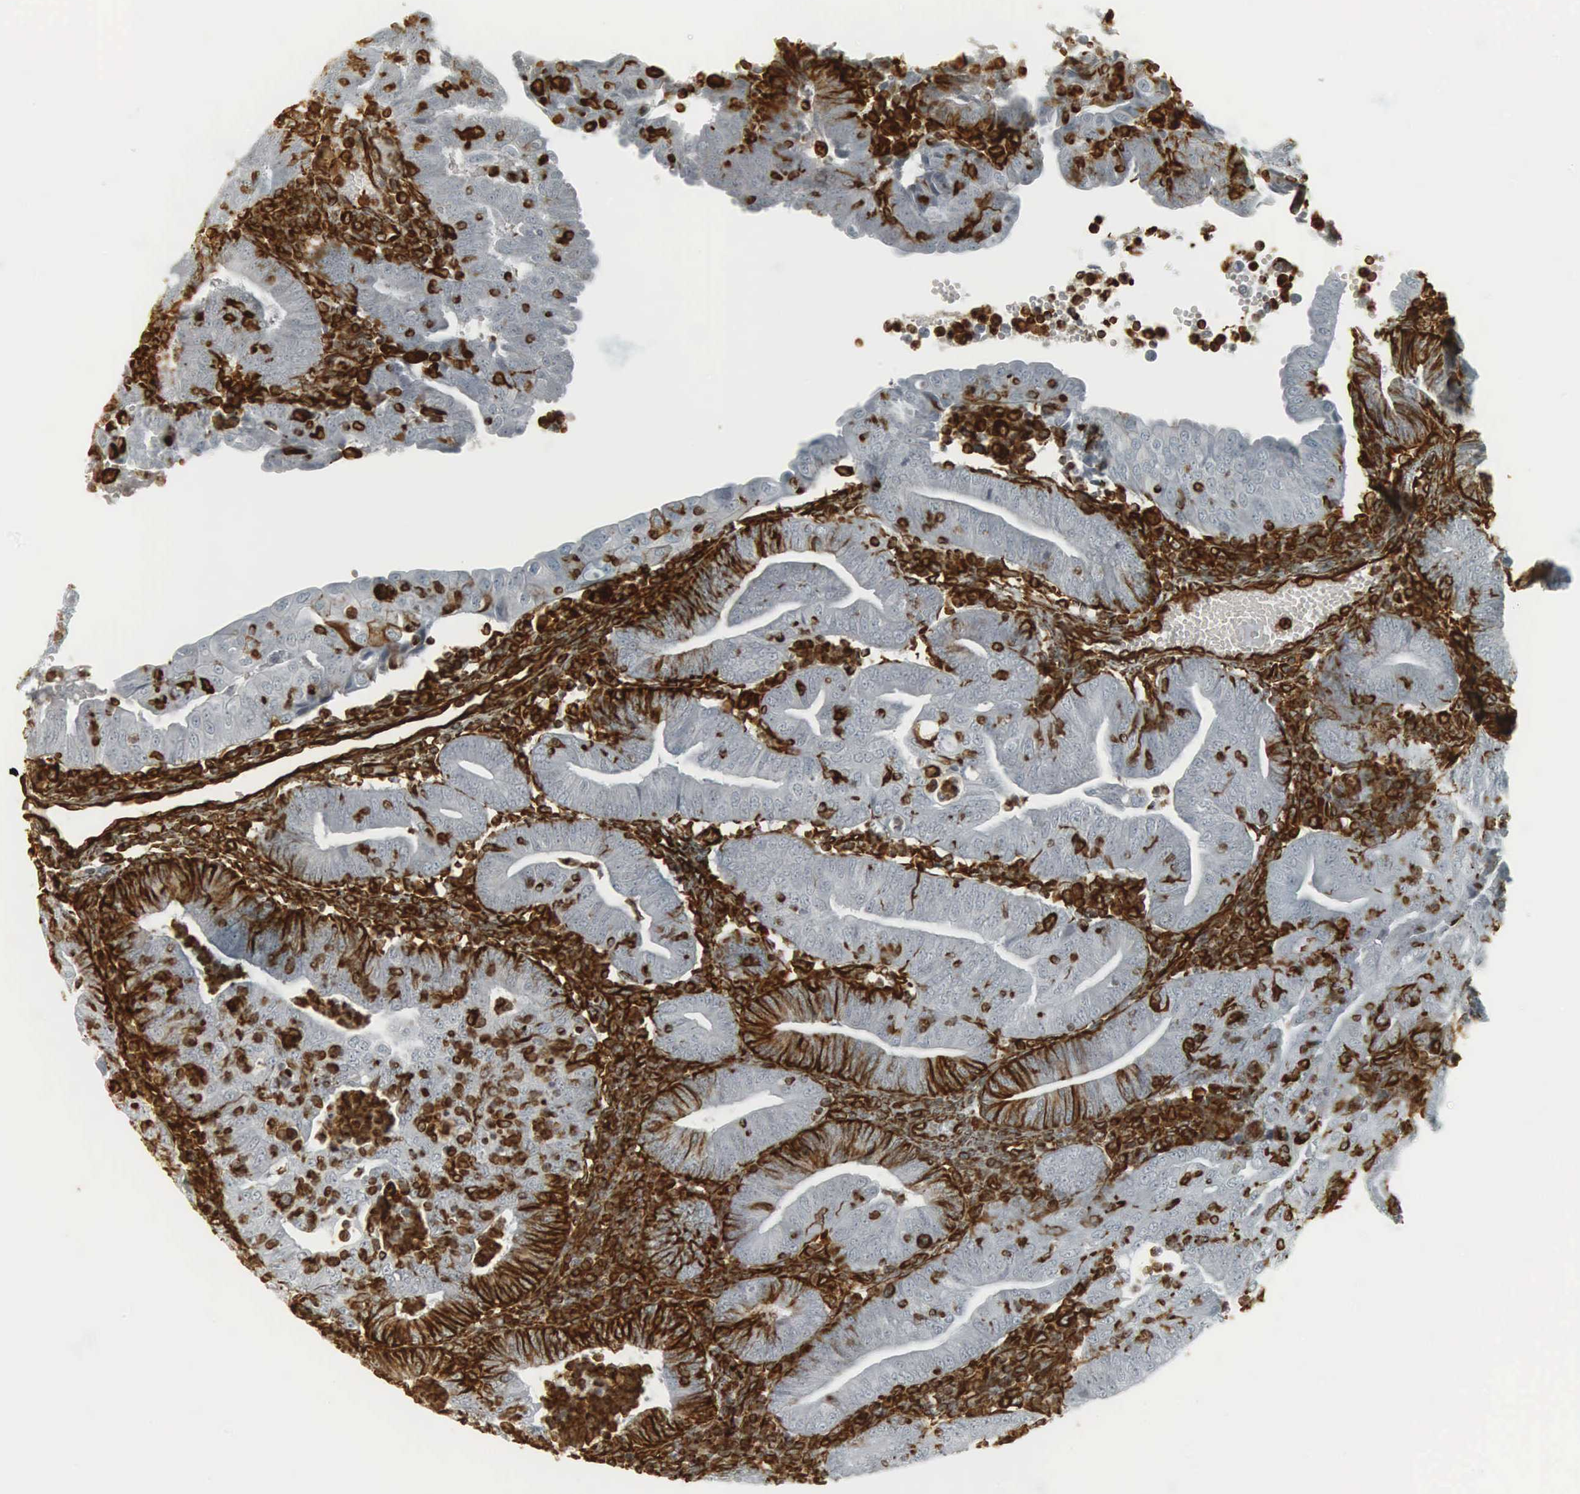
{"staining": {"intensity": "moderate", "quantity": "25%-75%", "location": "cytoplasmic/membranous"}, "tissue": "endometrial cancer", "cell_type": "Tumor cells", "image_type": "cancer", "snomed": [{"axis": "morphology", "description": "Adenocarcinoma, NOS"}, {"axis": "topography", "description": "Endometrium"}], "caption": "Endometrial cancer (adenocarcinoma) stained for a protein (brown) shows moderate cytoplasmic/membranous positive expression in approximately 25%-75% of tumor cells.", "gene": "VIM", "patient": {"sex": "female", "age": 60}}